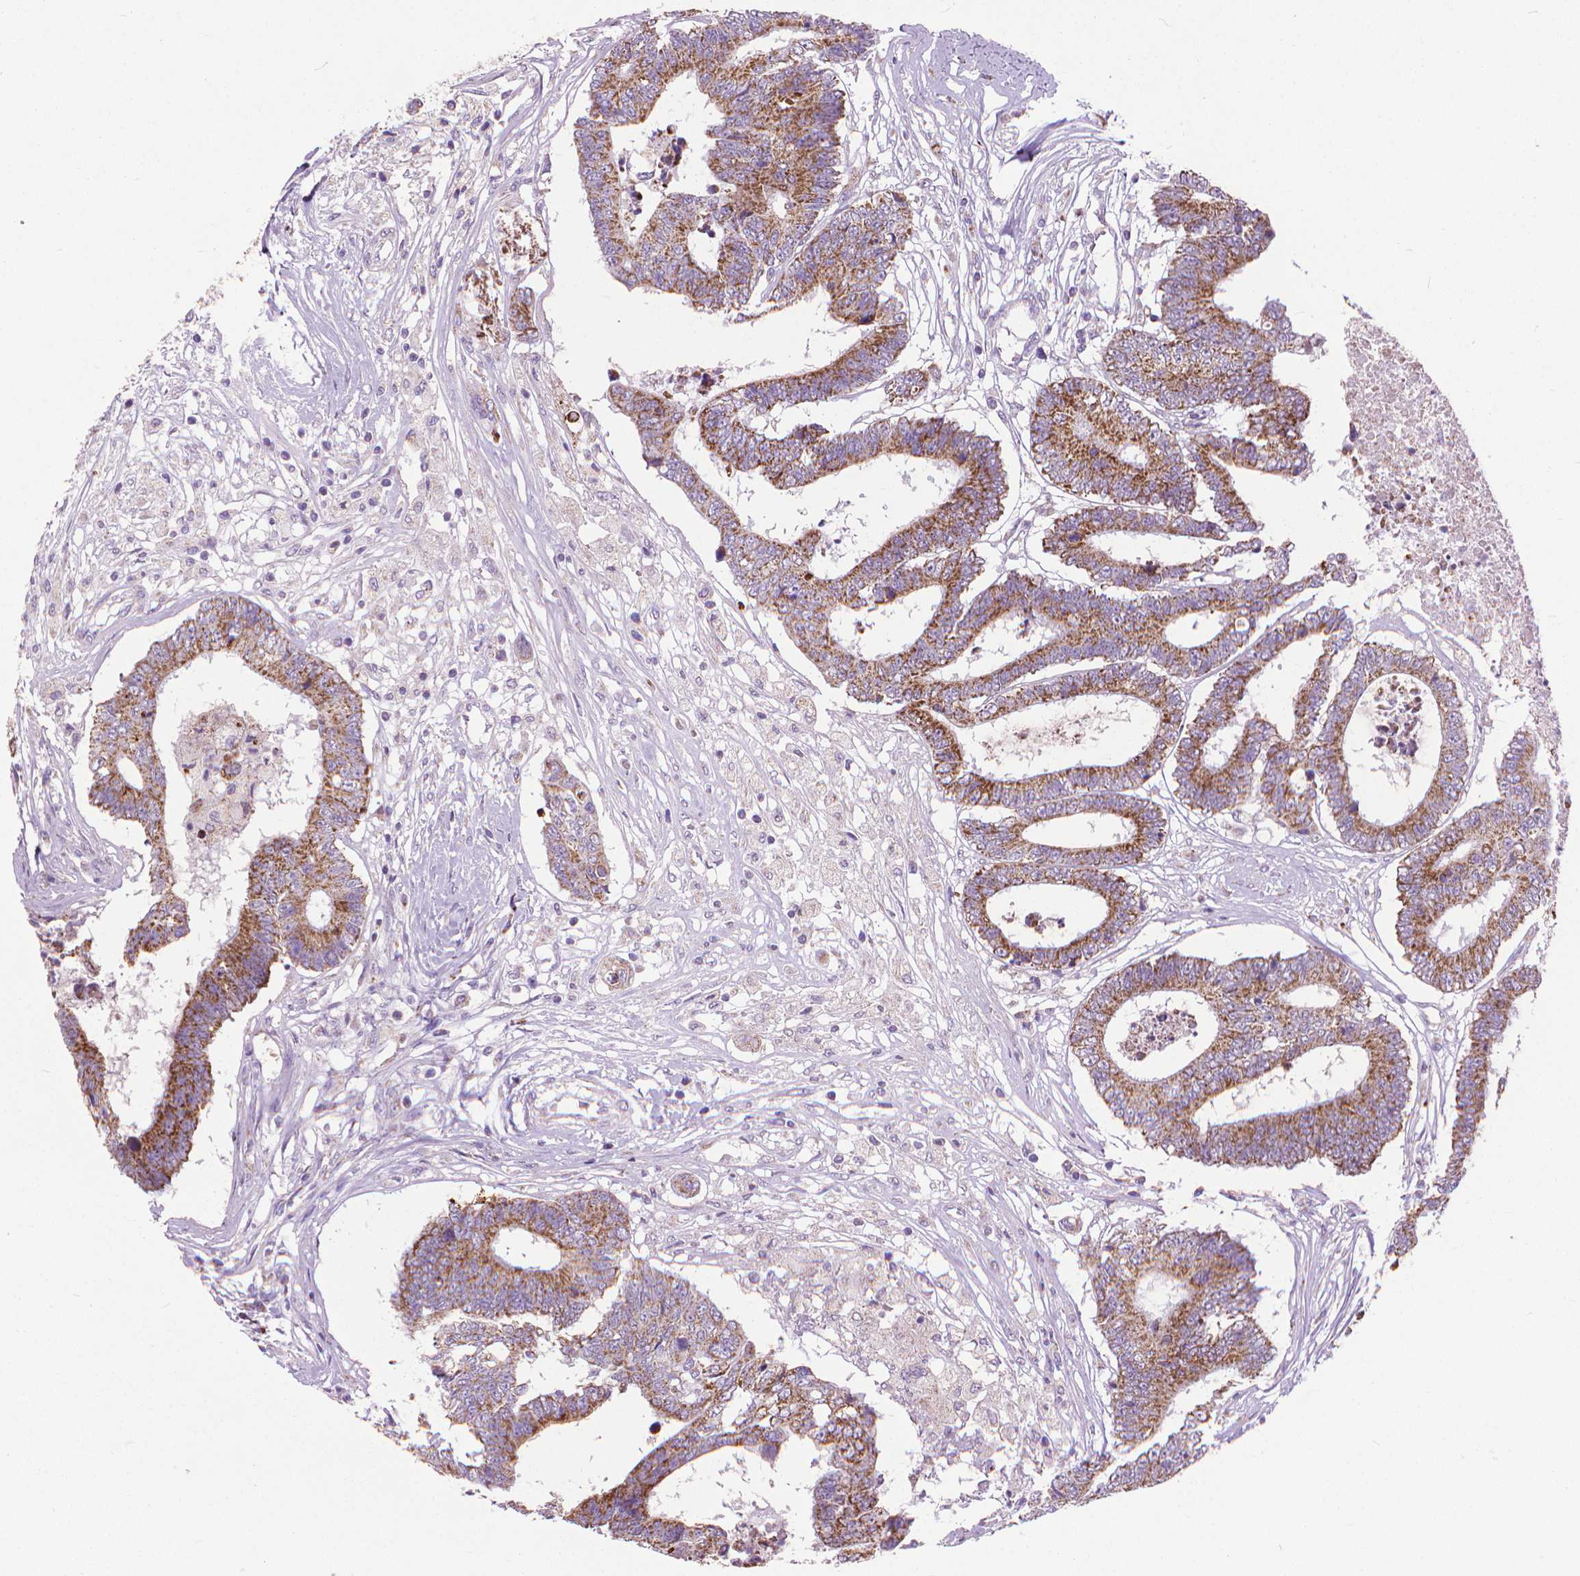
{"staining": {"intensity": "strong", "quantity": ">75%", "location": "cytoplasmic/membranous"}, "tissue": "colorectal cancer", "cell_type": "Tumor cells", "image_type": "cancer", "snomed": [{"axis": "morphology", "description": "Adenocarcinoma, NOS"}, {"axis": "topography", "description": "Colon"}], "caption": "Immunohistochemistry (IHC) (DAB) staining of human colorectal cancer displays strong cytoplasmic/membranous protein expression in about >75% of tumor cells.", "gene": "VDAC1", "patient": {"sex": "female", "age": 48}}